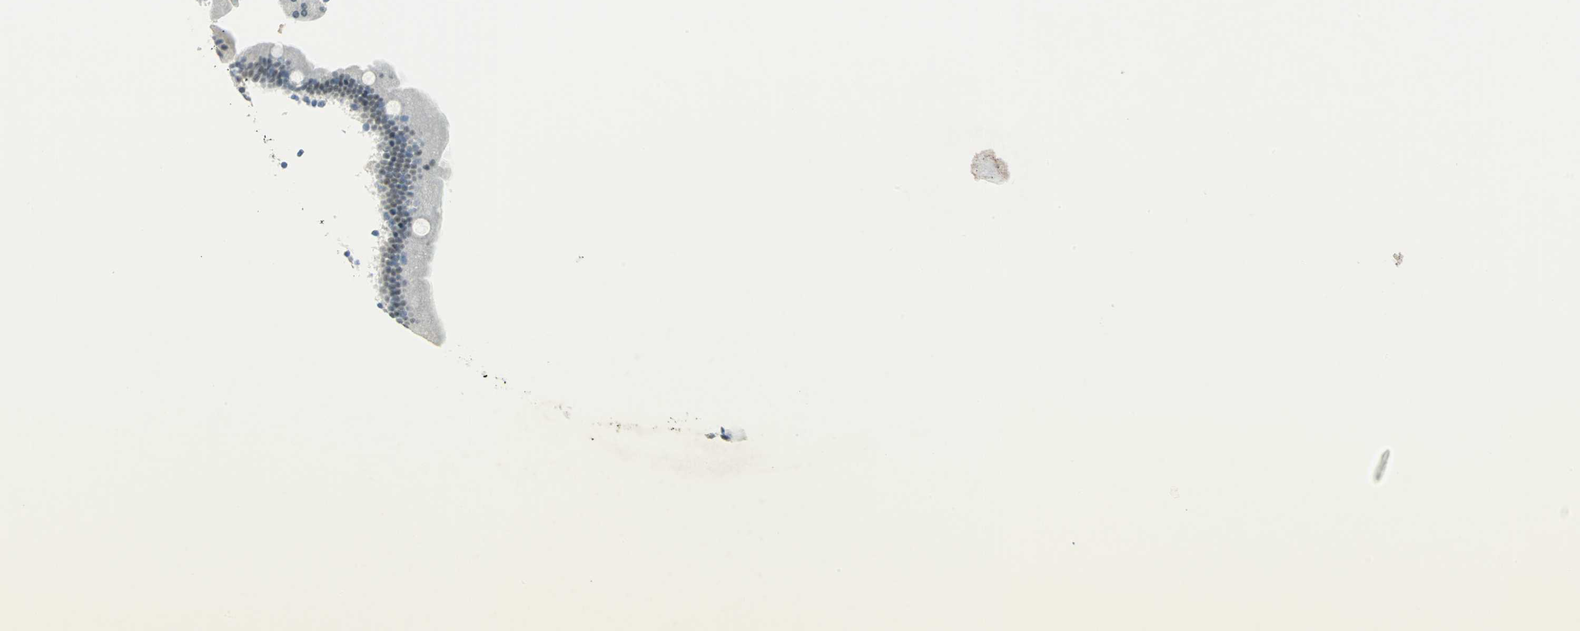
{"staining": {"intensity": "weak", "quantity": "<25%", "location": "nuclear"}, "tissue": "duodenum", "cell_type": "Glandular cells", "image_type": "normal", "snomed": [{"axis": "morphology", "description": "Normal tissue, NOS"}, {"axis": "topography", "description": "Duodenum"}], "caption": "Glandular cells show no significant positivity in unremarkable duodenum. (Brightfield microscopy of DAB IHC at high magnification).", "gene": "MTMR10", "patient": {"sex": "male", "age": 66}}